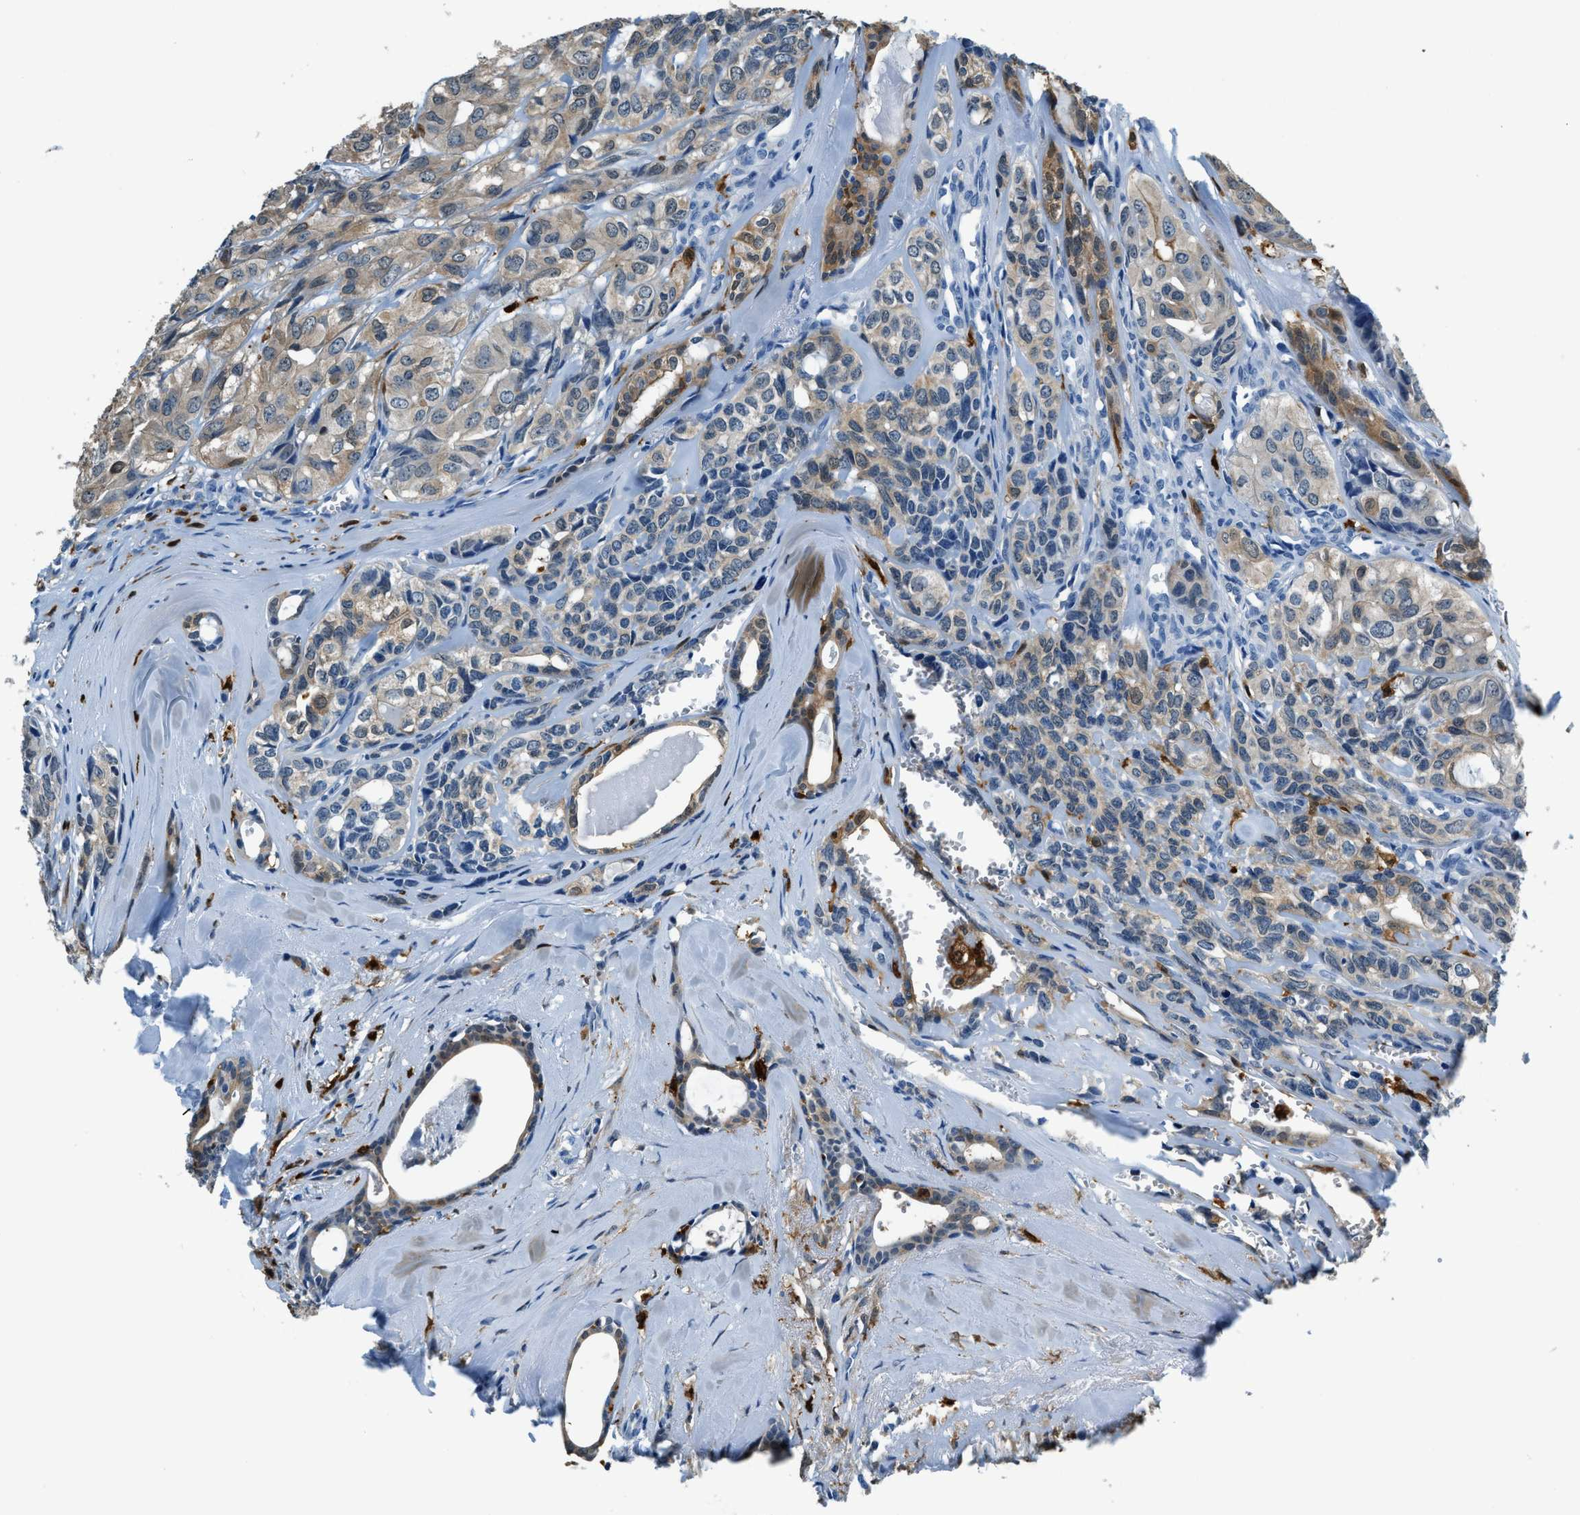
{"staining": {"intensity": "weak", "quantity": "25%-75%", "location": "cytoplasmic/membranous"}, "tissue": "head and neck cancer", "cell_type": "Tumor cells", "image_type": "cancer", "snomed": [{"axis": "morphology", "description": "Adenocarcinoma, NOS"}, {"axis": "topography", "description": "Salivary gland, NOS"}, {"axis": "topography", "description": "Head-Neck"}], "caption": "This micrograph exhibits adenocarcinoma (head and neck) stained with immunohistochemistry to label a protein in brown. The cytoplasmic/membranous of tumor cells show weak positivity for the protein. Nuclei are counter-stained blue.", "gene": "CAPG", "patient": {"sex": "female", "age": 76}}